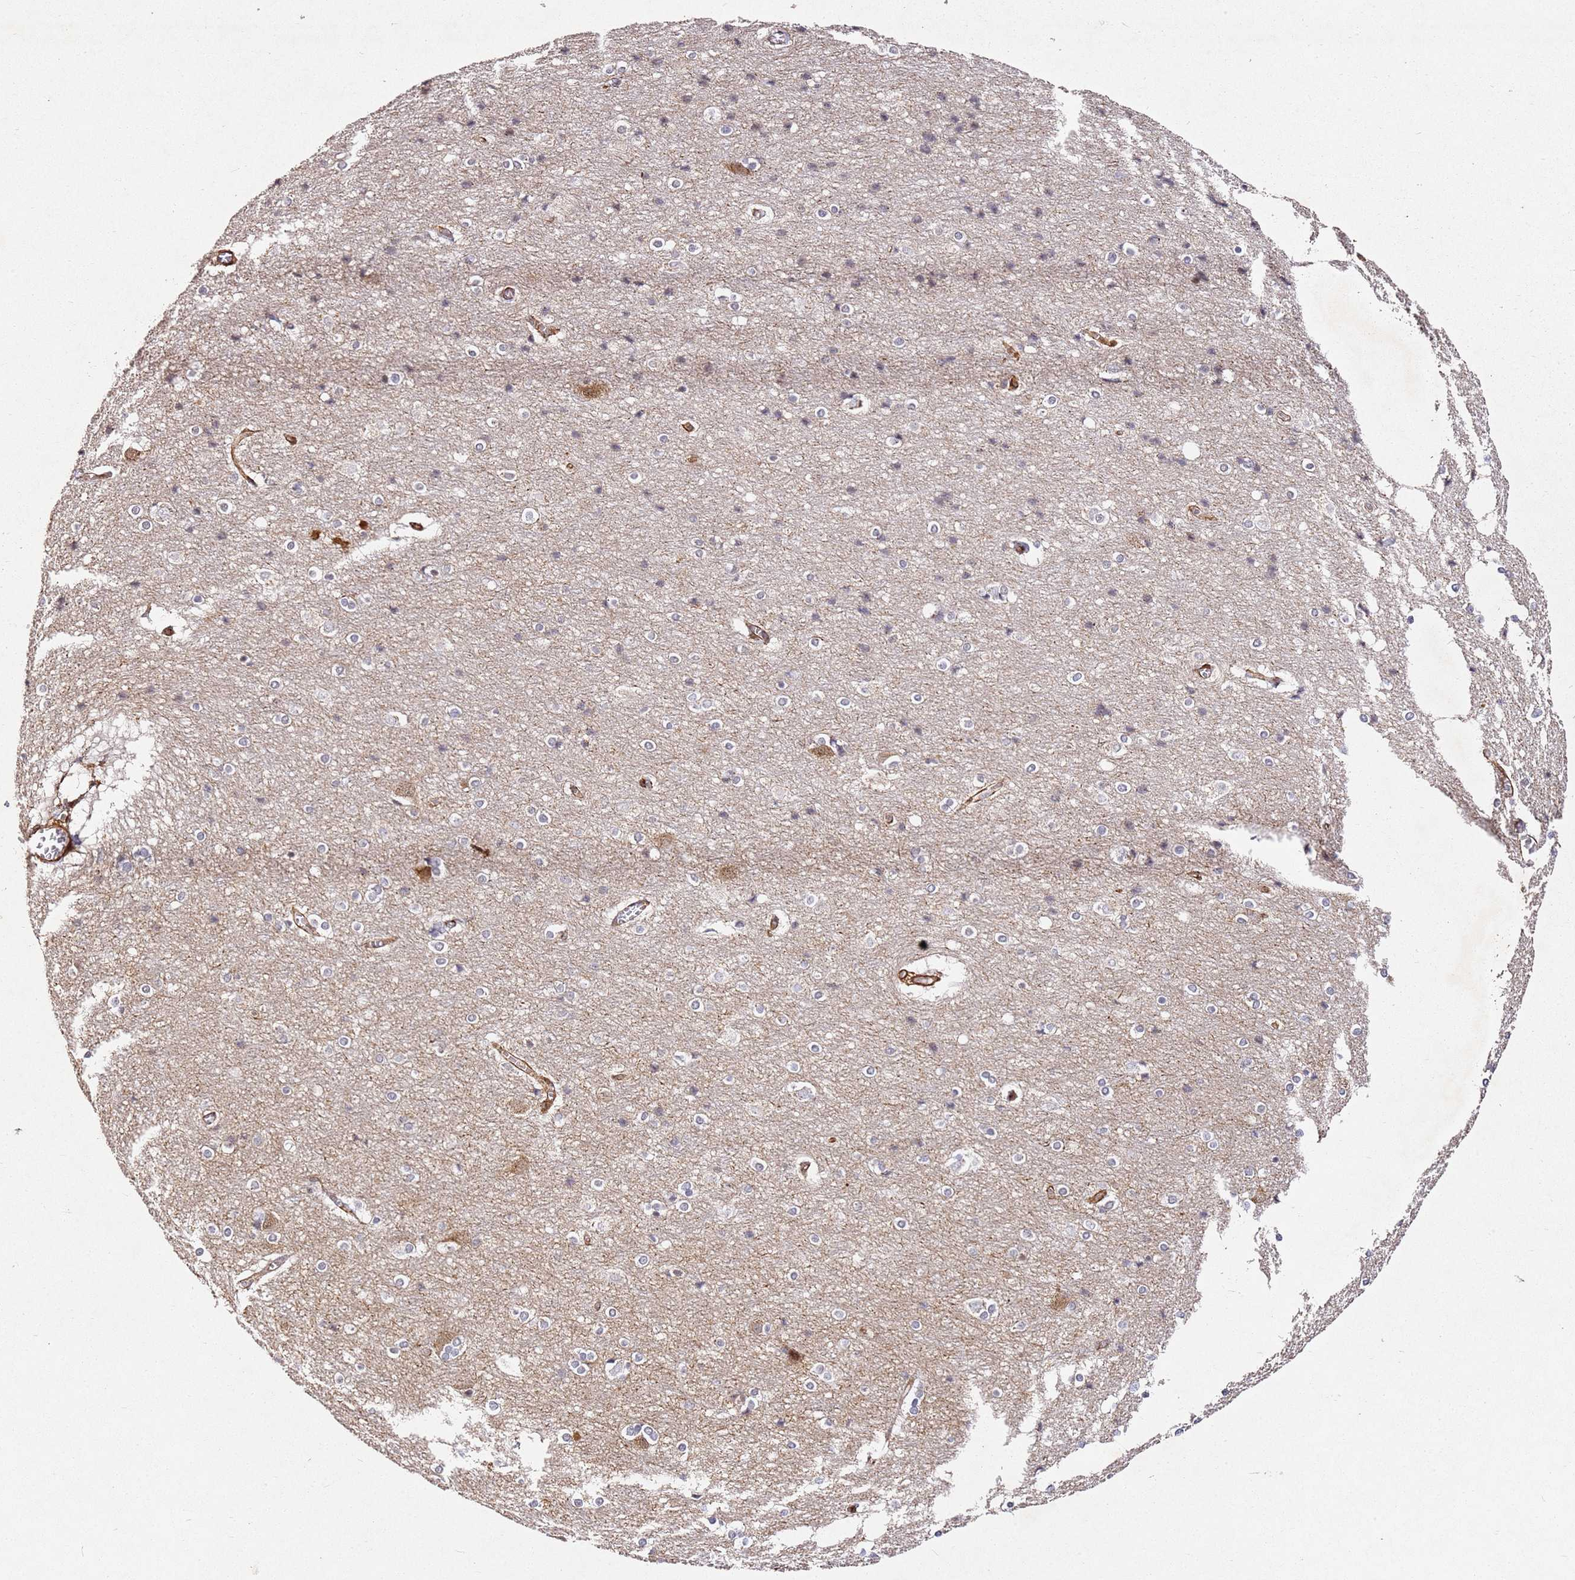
{"staining": {"intensity": "moderate", "quantity": ">75%", "location": "cytoplasmic/membranous"}, "tissue": "cerebral cortex", "cell_type": "Endothelial cells", "image_type": "normal", "snomed": [{"axis": "morphology", "description": "Normal tissue, NOS"}, {"axis": "topography", "description": "Cerebral cortex"}], "caption": "This is a histology image of IHC staining of unremarkable cerebral cortex, which shows moderate expression in the cytoplasmic/membranous of endothelial cells.", "gene": "ZNF296", "patient": {"sex": "male", "age": 54}}